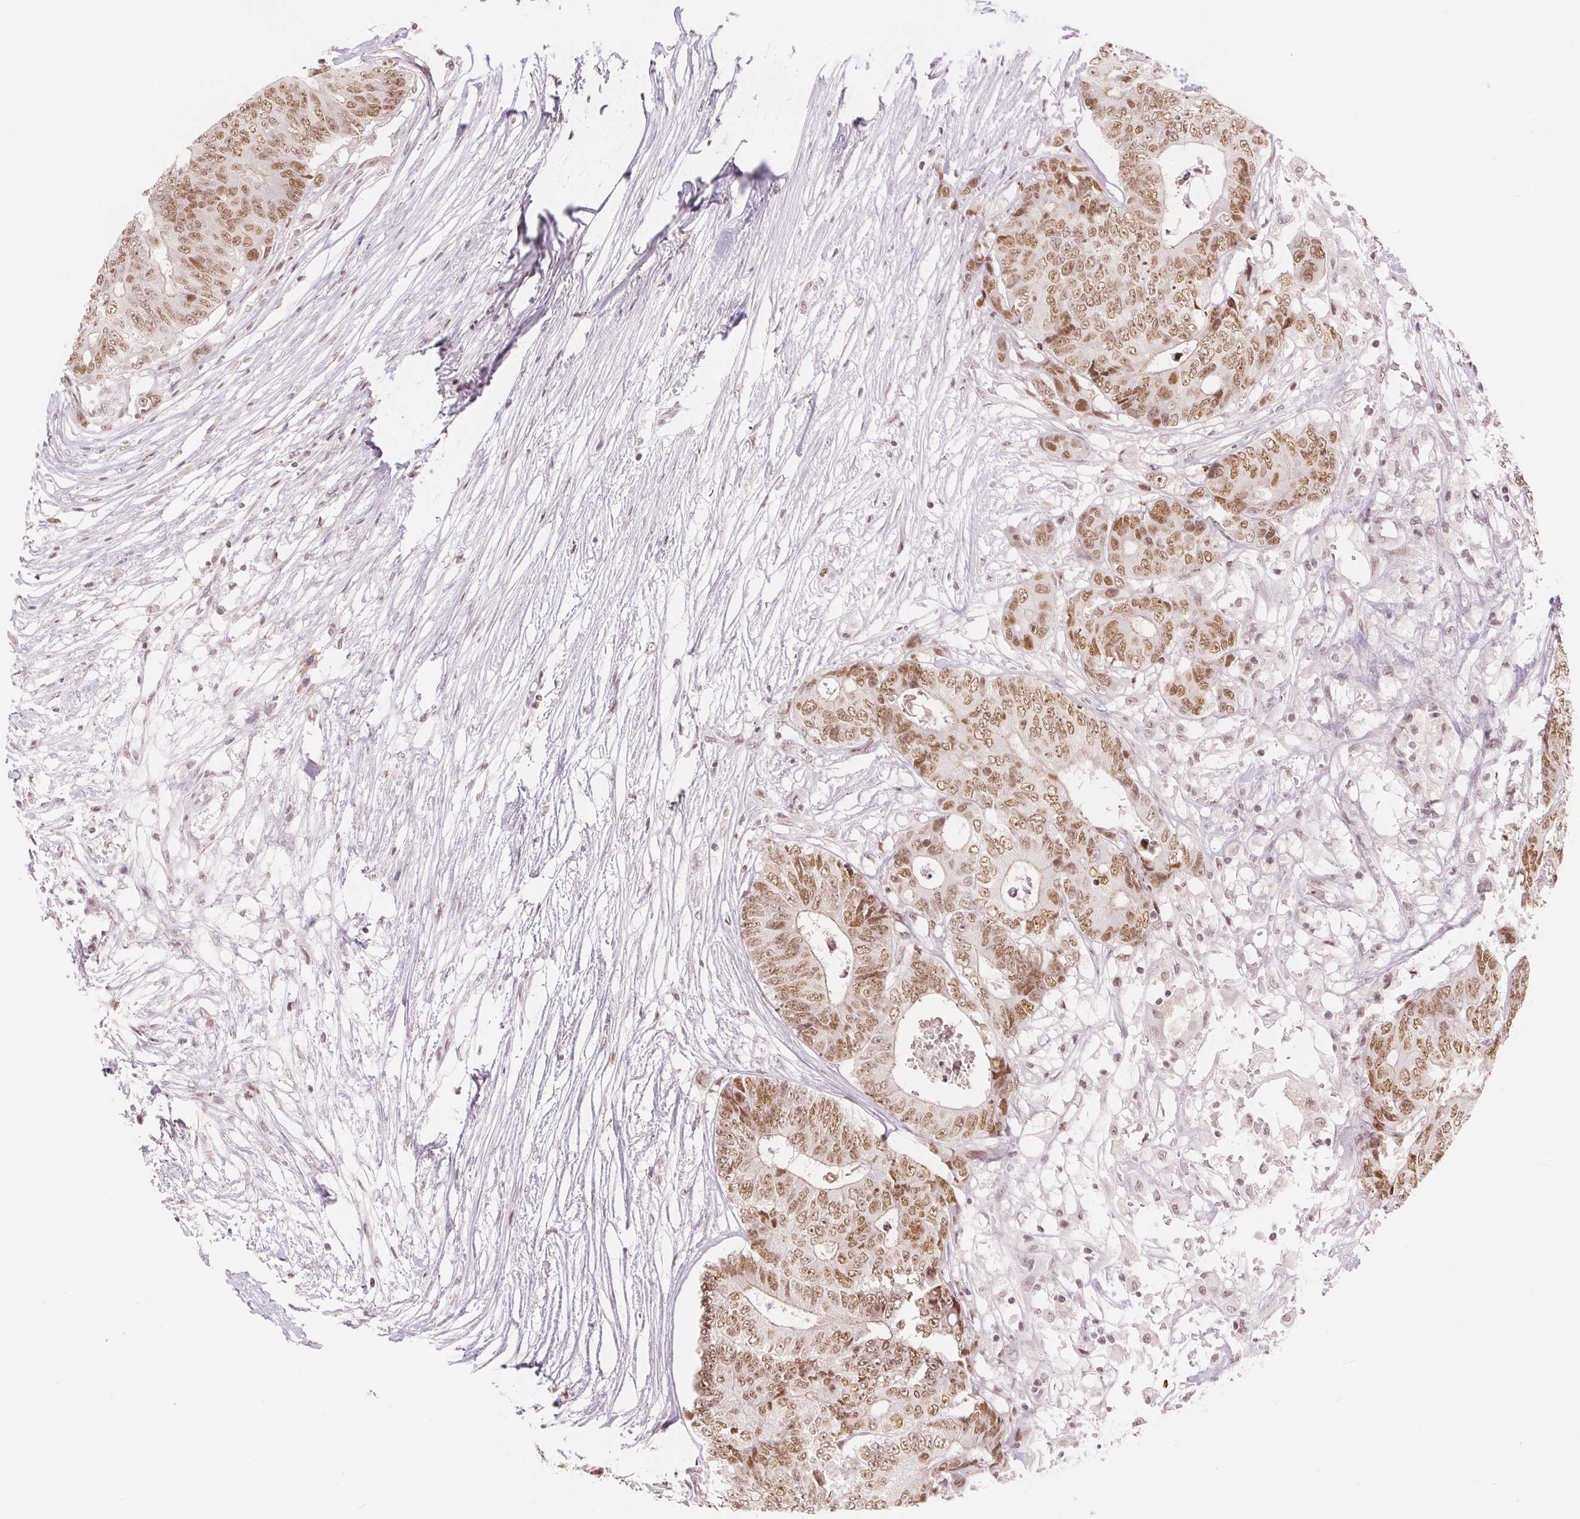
{"staining": {"intensity": "moderate", "quantity": ">75%", "location": "nuclear"}, "tissue": "colorectal cancer", "cell_type": "Tumor cells", "image_type": "cancer", "snomed": [{"axis": "morphology", "description": "Adenocarcinoma, NOS"}, {"axis": "topography", "description": "Colon"}], "caption": "Adenocarcinoma (colorectal) was stained to show a protein in brown. There is medium levels of moderate nuclear positivity in about >75% of tumor cells. (IHC, brightfield microscopy, high magnification).", "gene": "DEK", "patient": {"sex": "female", "age": 48}}